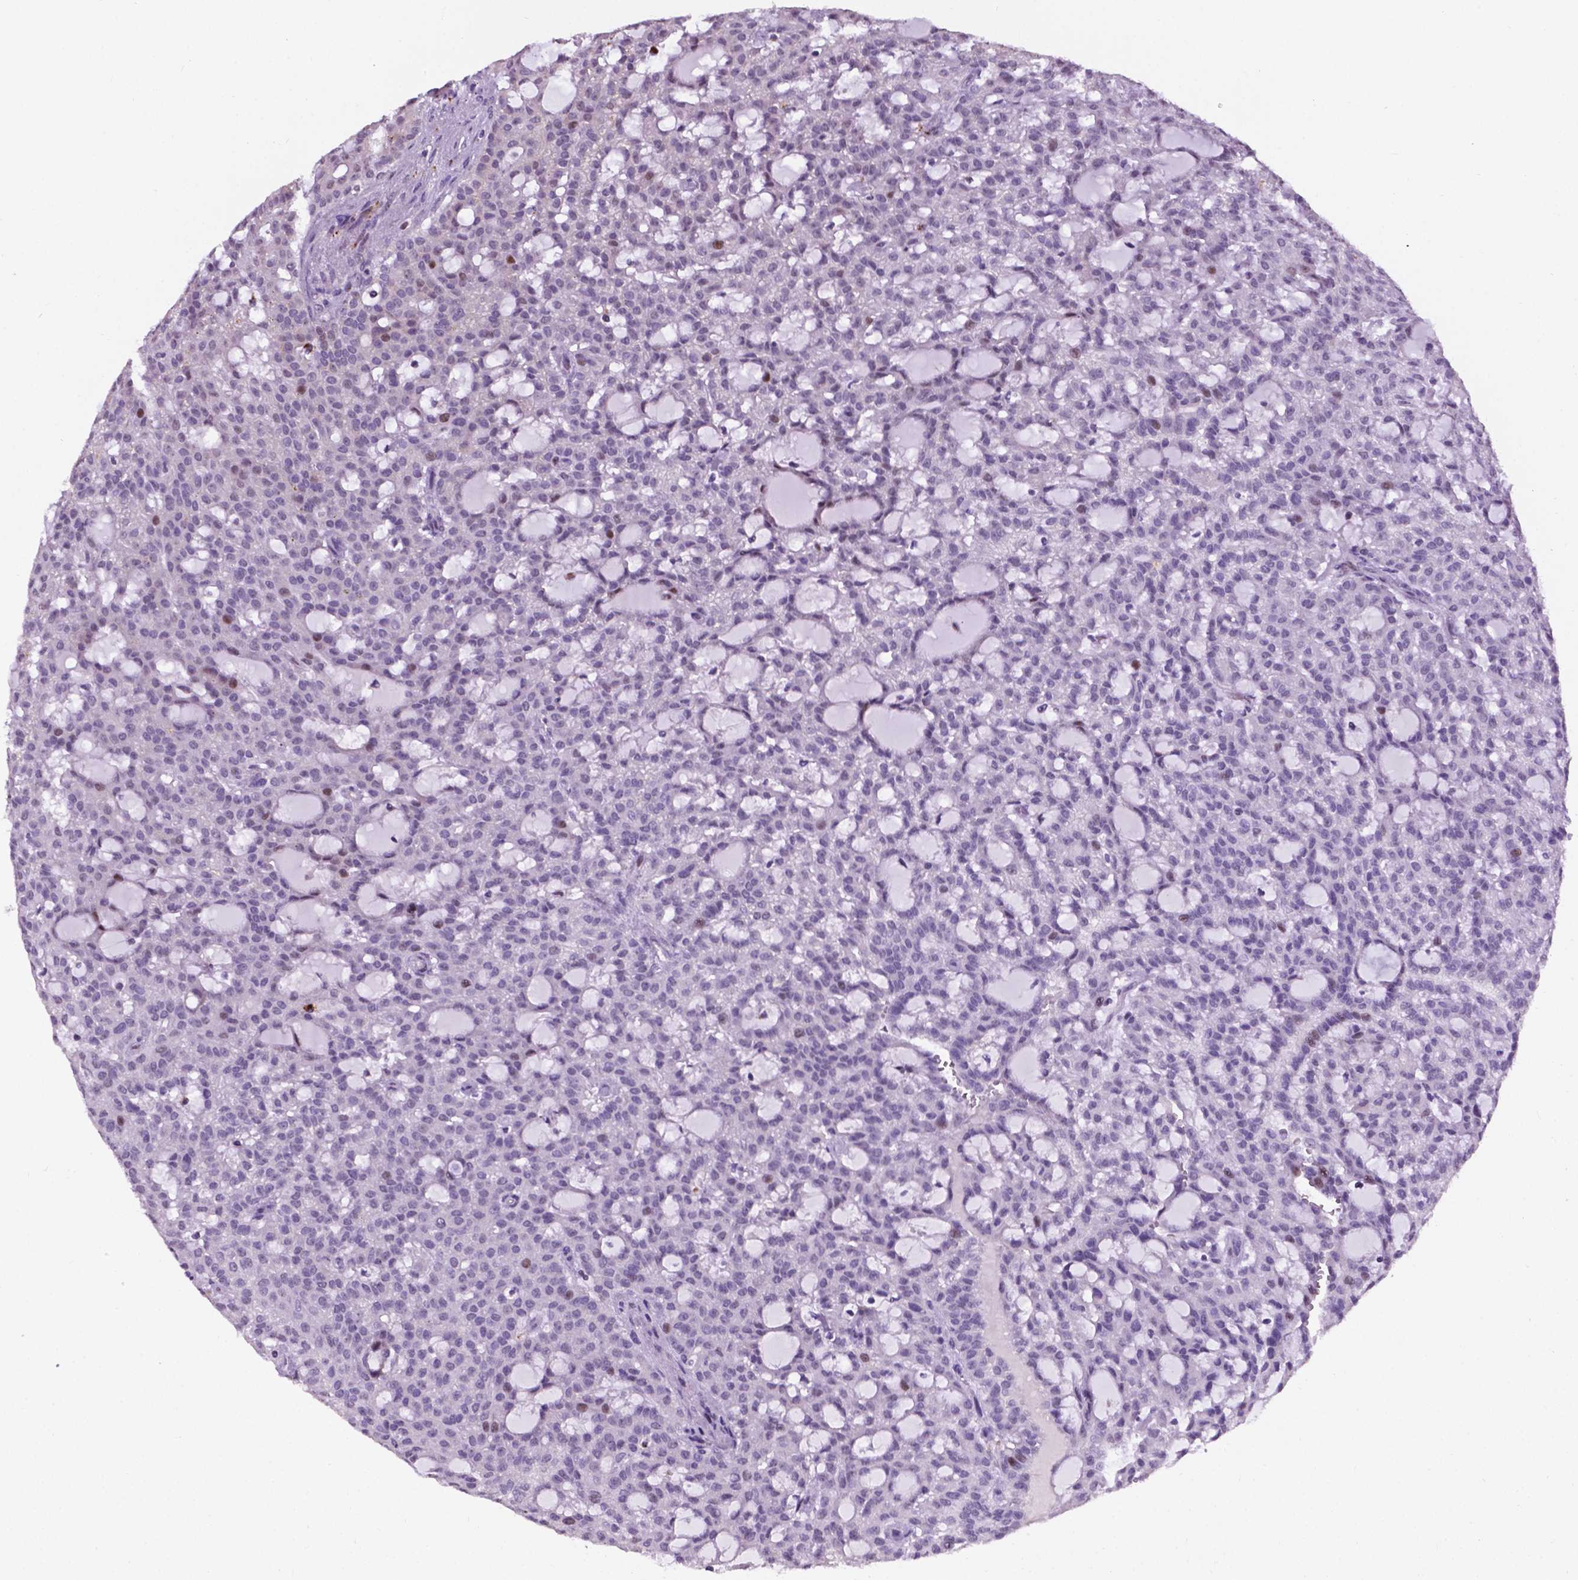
{"staining": {"intensity": "moderate", "quantity": "<25%", "location": "nuclear"}, "tissue": "renal cancer", "cell_type": "Tumor cells", "image_type": "cancer", "snomed": [{"axis": "morphology", "description": "Adenocarcinoma, NOS"}, {"axis": "topography", "description": "Kidney"}], "caption": "Protein staining demonstrates moderate nuclear expression in approximately <25% of tumor cells in renal adenocarcinoma. (DAB (3,3'-diaminobenzidine) IHC with brightfield microscopy, high magnification).", "gene": "SMAD3", "patient": {"sex": "male", "age": 63}}